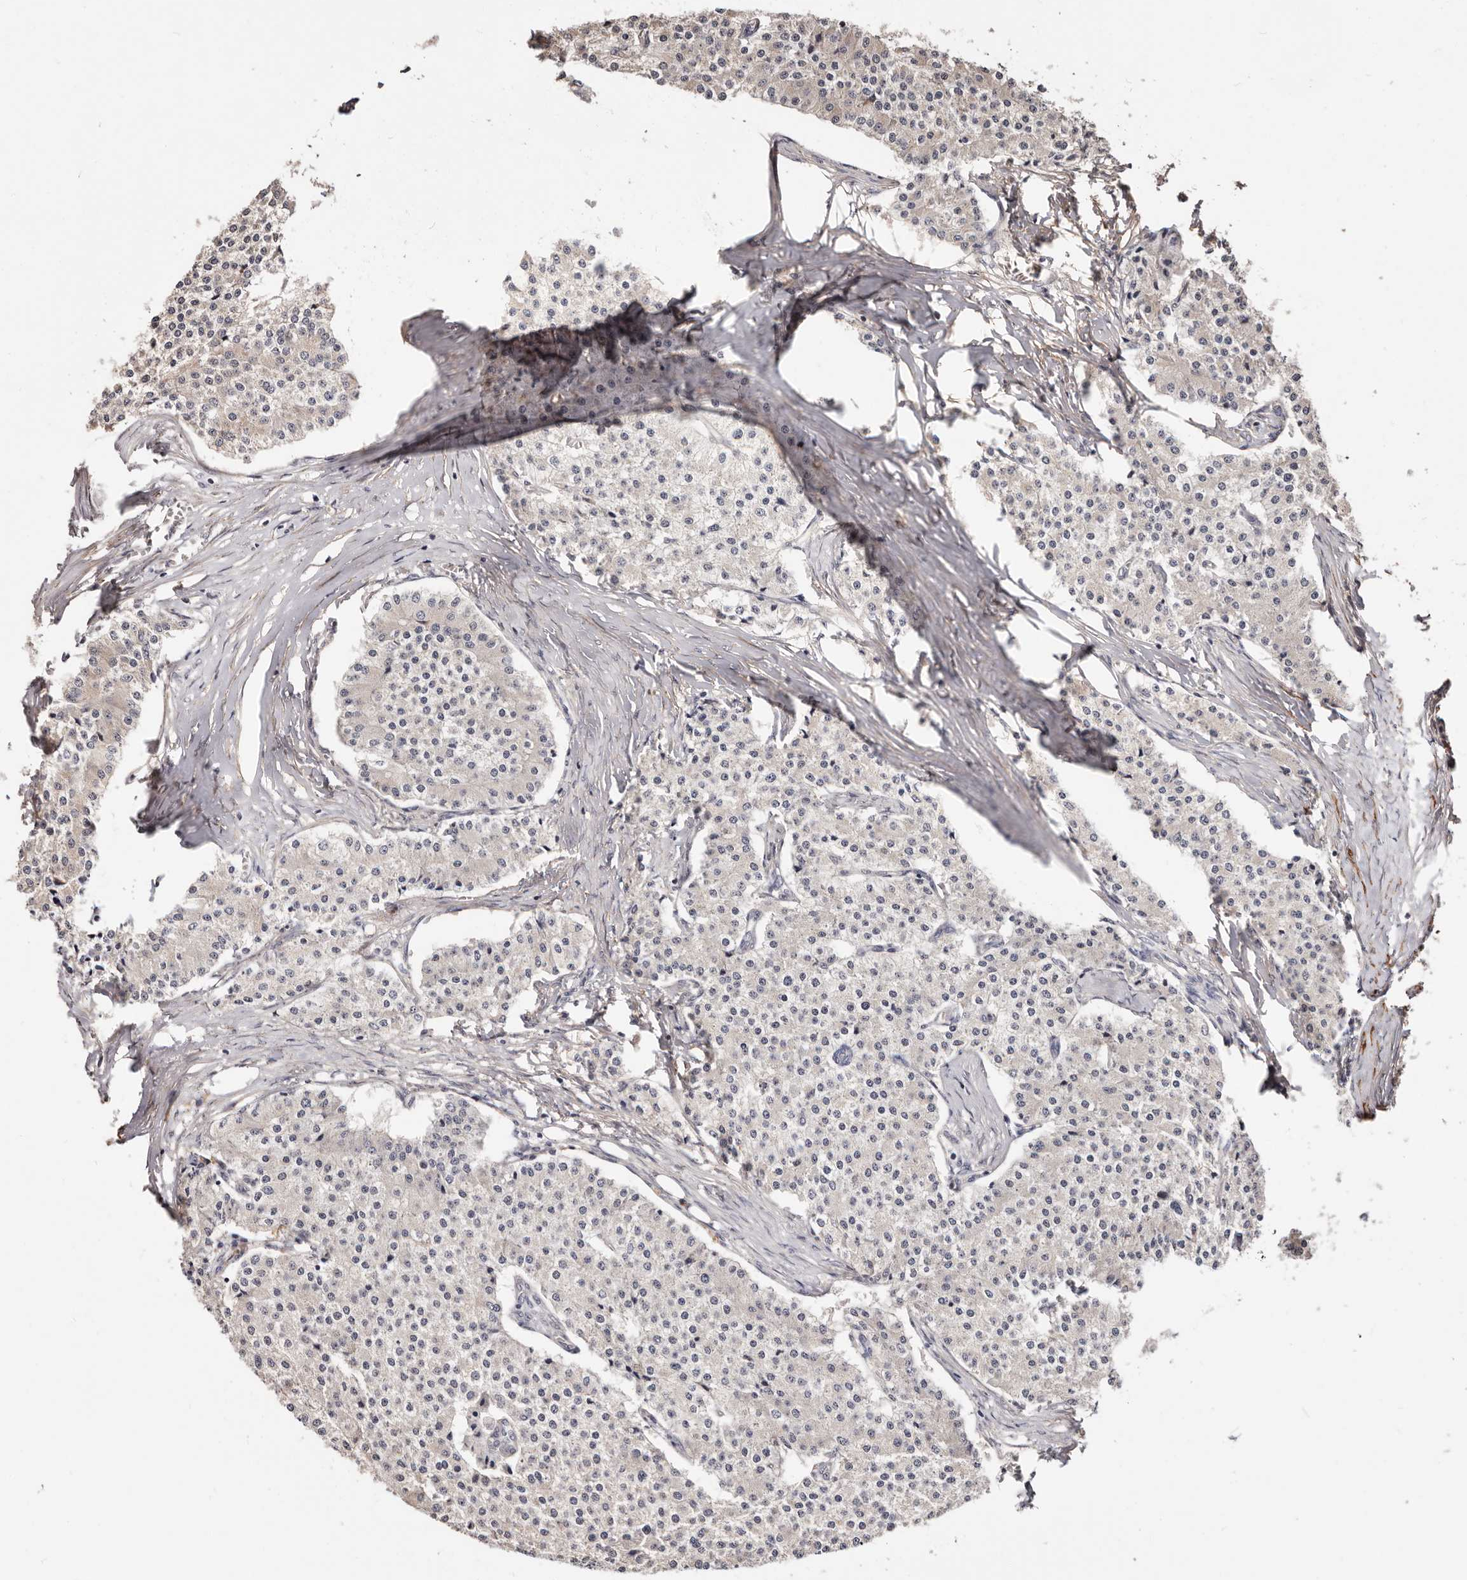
{"staining": {"intensity": "negative", "quantity": "none", "location": "none"}, "tissue": "carcinoid", "cell_type": "Tumor cells", "image_type": "cancer", "snomed": [{"axis": "morphology", "description": "Carcinoid, malignant, NOS"}, {"axis": "topography", "description": "Colon"}], "caption": "This is a image of IHC staining of malignant carcinoid, which shows no staining in tumor cells.", "gene": "TRIP13", "patient": {"sex": "female", "age": 52}}